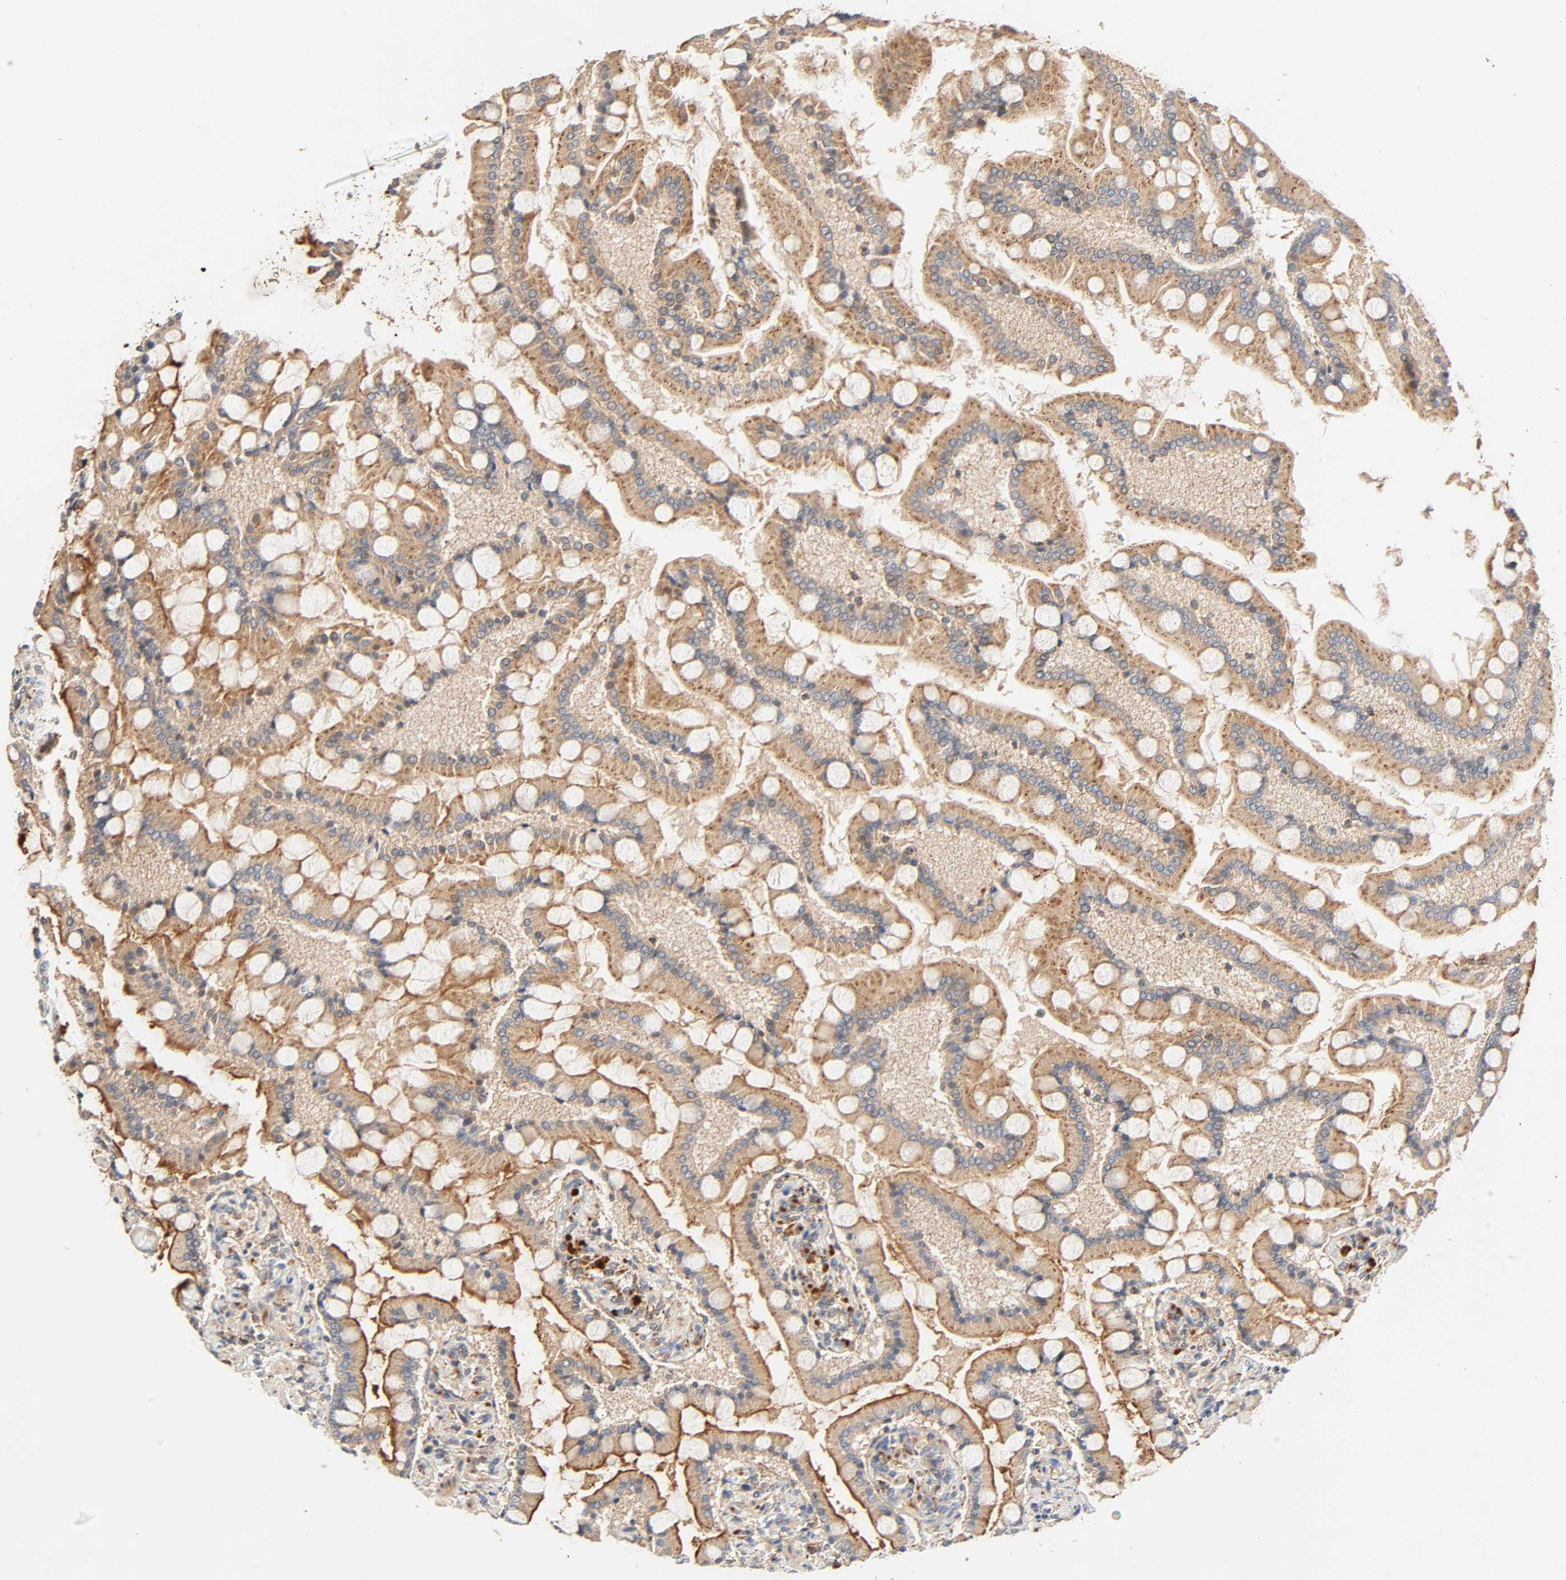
{"staining": {"intensity": "strong", "quantity": ">75%", "location": "cytoplasmic/membranous"}, "tissue": "small intestine", "cell_type": "Glandular cells", "image_type": "normal", "snomed": [{"axis": "morphology", "description": "Normal tissue, NOS"}, {"axis": "topography", "description": "Small intestine"}], "caption": "This photomicrograph shows unremarkable small intestine stained with IHC to label a protein in brown. The cytoplasmic/membranous of glandular cells show strong positivity for the protein. Nuclei are counter-stained blue.", "gene": "MAPK6", "patient": {"sex": "male", "age": 41}}